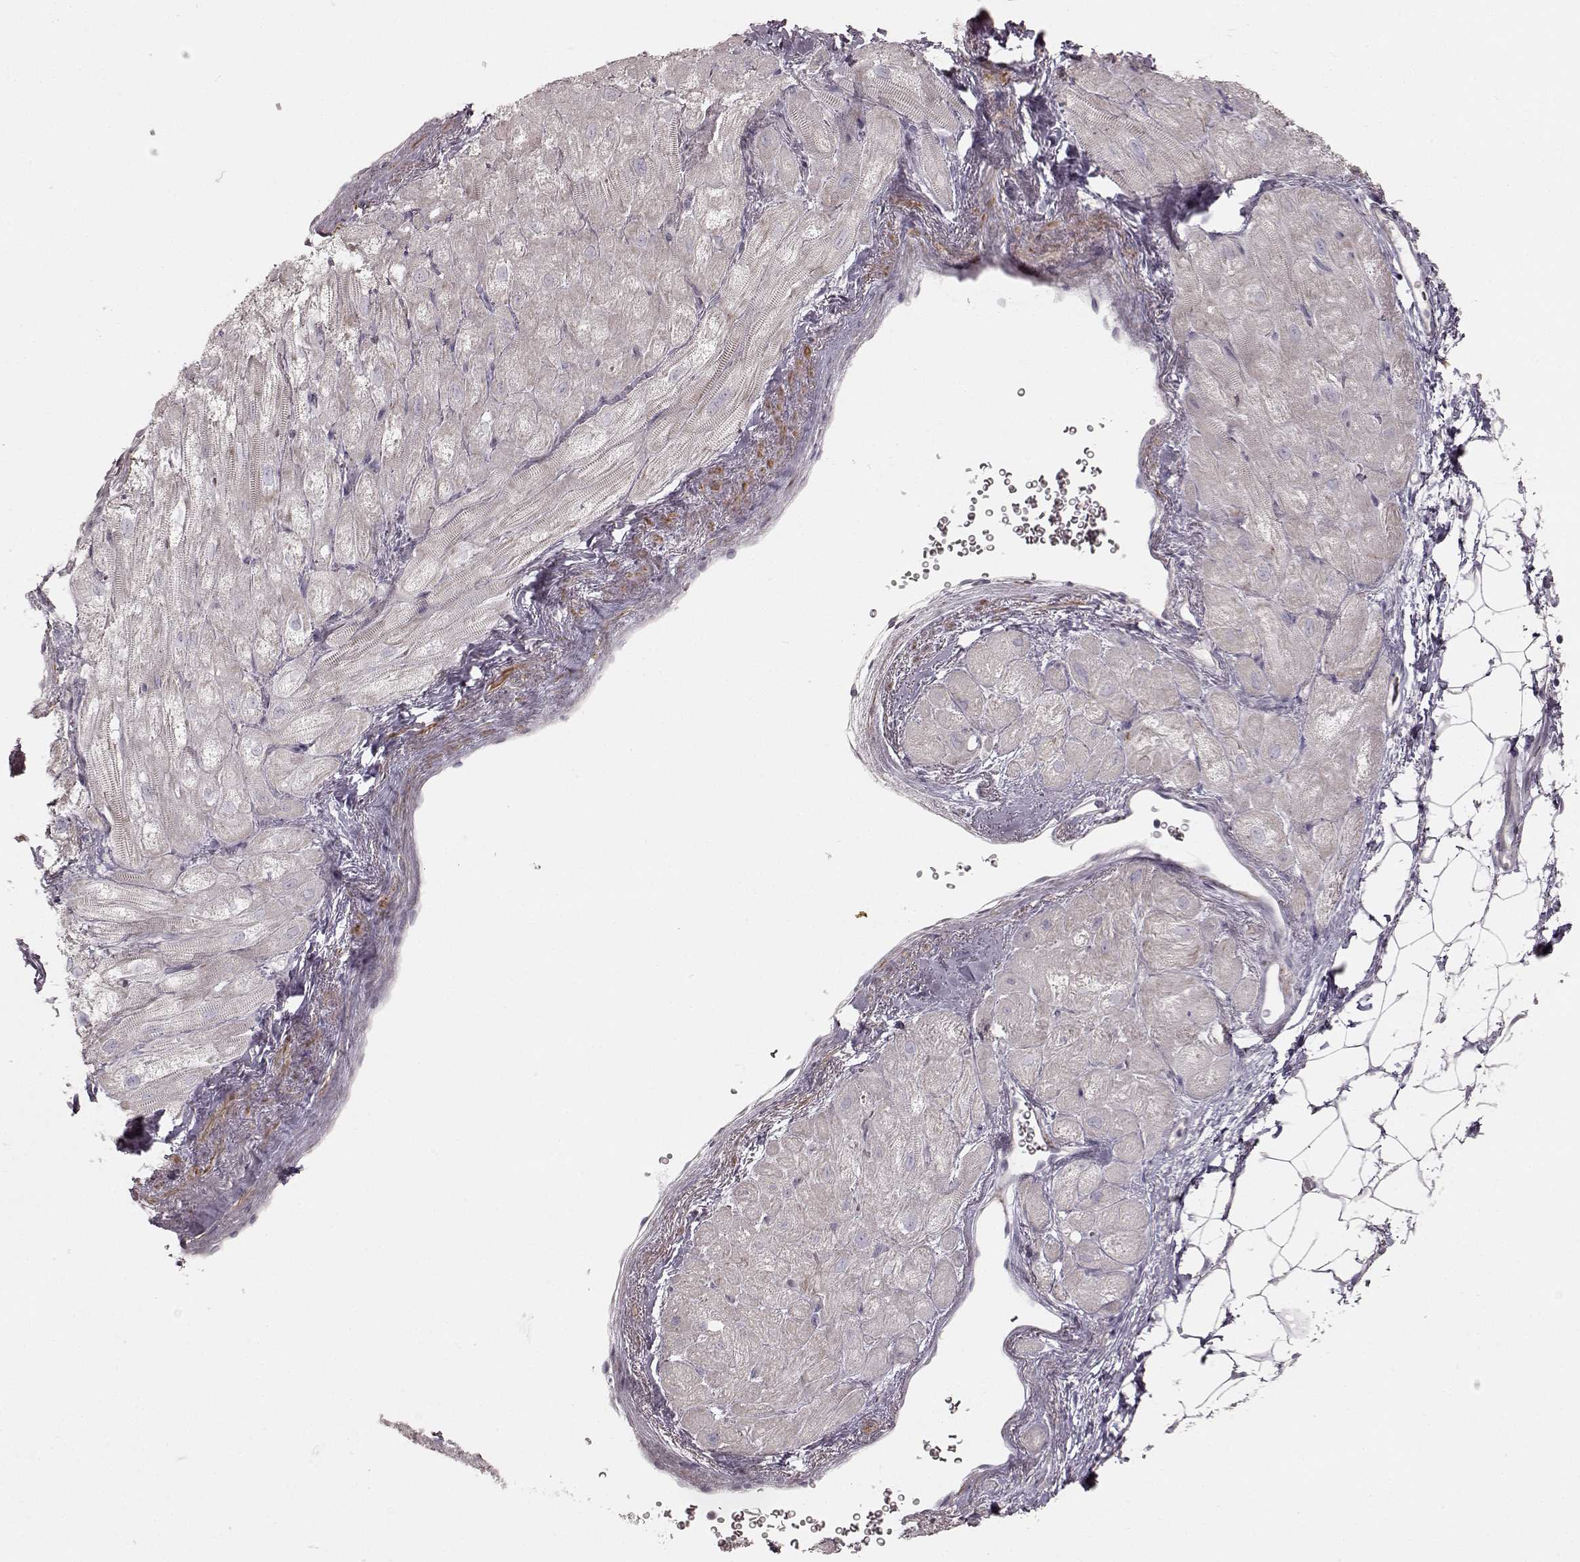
{"staining": {"intensity": "negative", "quantity": "none", "location": "none"}, "tissue": "heart muscle", "cell_type": "Cardiomyocytes", "image_type": "normal", "snomed": [{"axis": "morphology", "description": "Normal tissue, NOS"}, {"axis": "topography", "description": "Heart"}], "caption": "A high-resolution histopathology image shows IHC staining of normal heart muscle, which displays no significant expression in cardiomyocytes. (DAB (3,3'-diaminobenzidine) IHC, high magnification).", "gene": "PRLHR", "patient": {"sex": "female", "age": 69}}